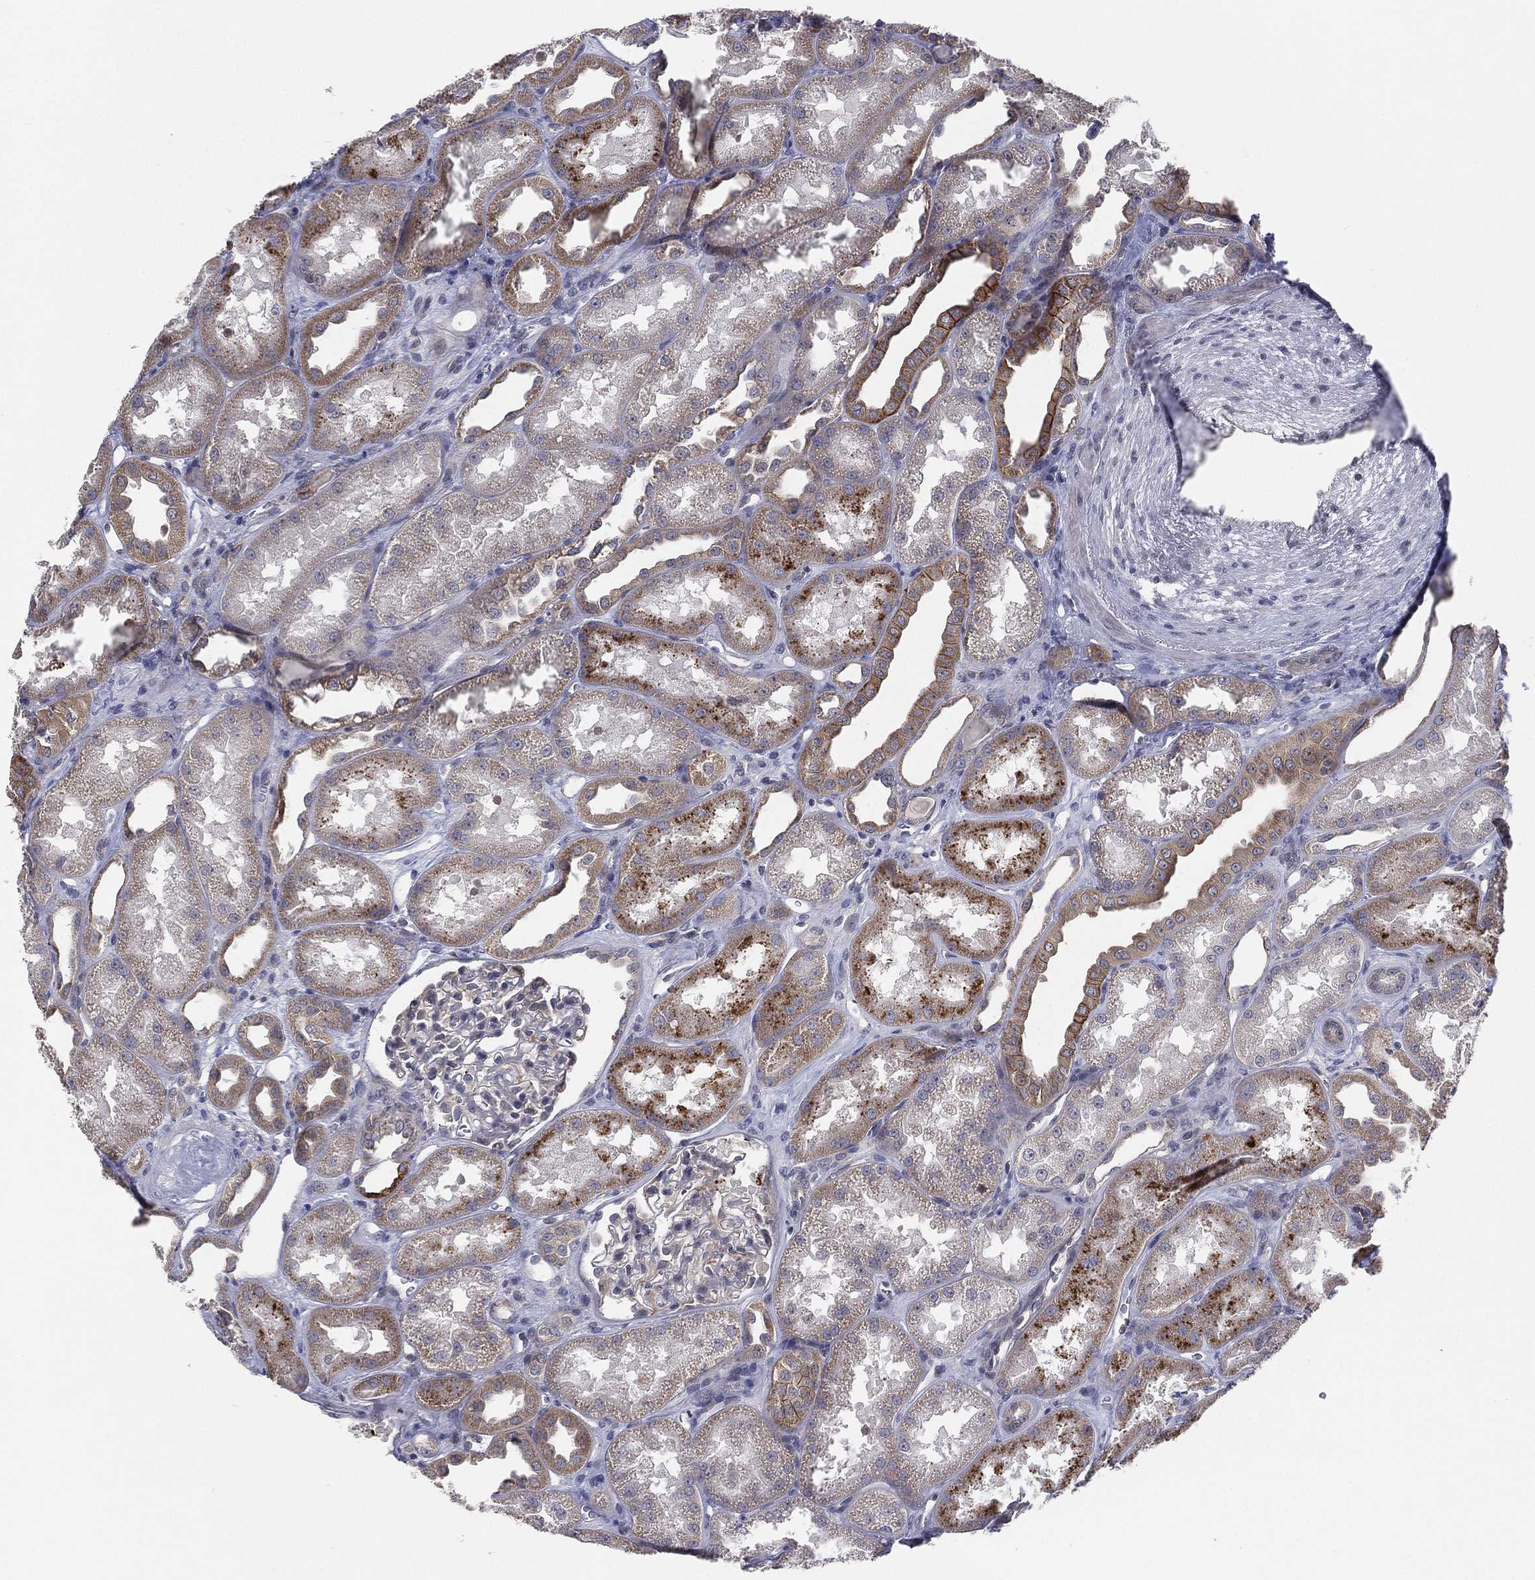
{"staining": {"intensity": "negative", "quantity": "none", "location": "none"}, "tissue": "kidney", "cell_type": "Cells in glomeruli", "image_type": "normal", "snomed": [{"axis": "morphology", "description": "Normal tissue, NOS"}, {"axis": "topography", "description": "Kidney"}], "caption": "High magnification brightfield microscopy of benign kidney stained with DAB (3,3'-diaminobenzidine) (brown) and counterstained with hematoxylin (blue): cells in glomeruli show no significant positivity. The staining is performed using DAB brown chromogen with nuclei counter-stained in using hematoxylin.", "gene": "KAT14", "patient": {"sex": "male", "age": 61}}